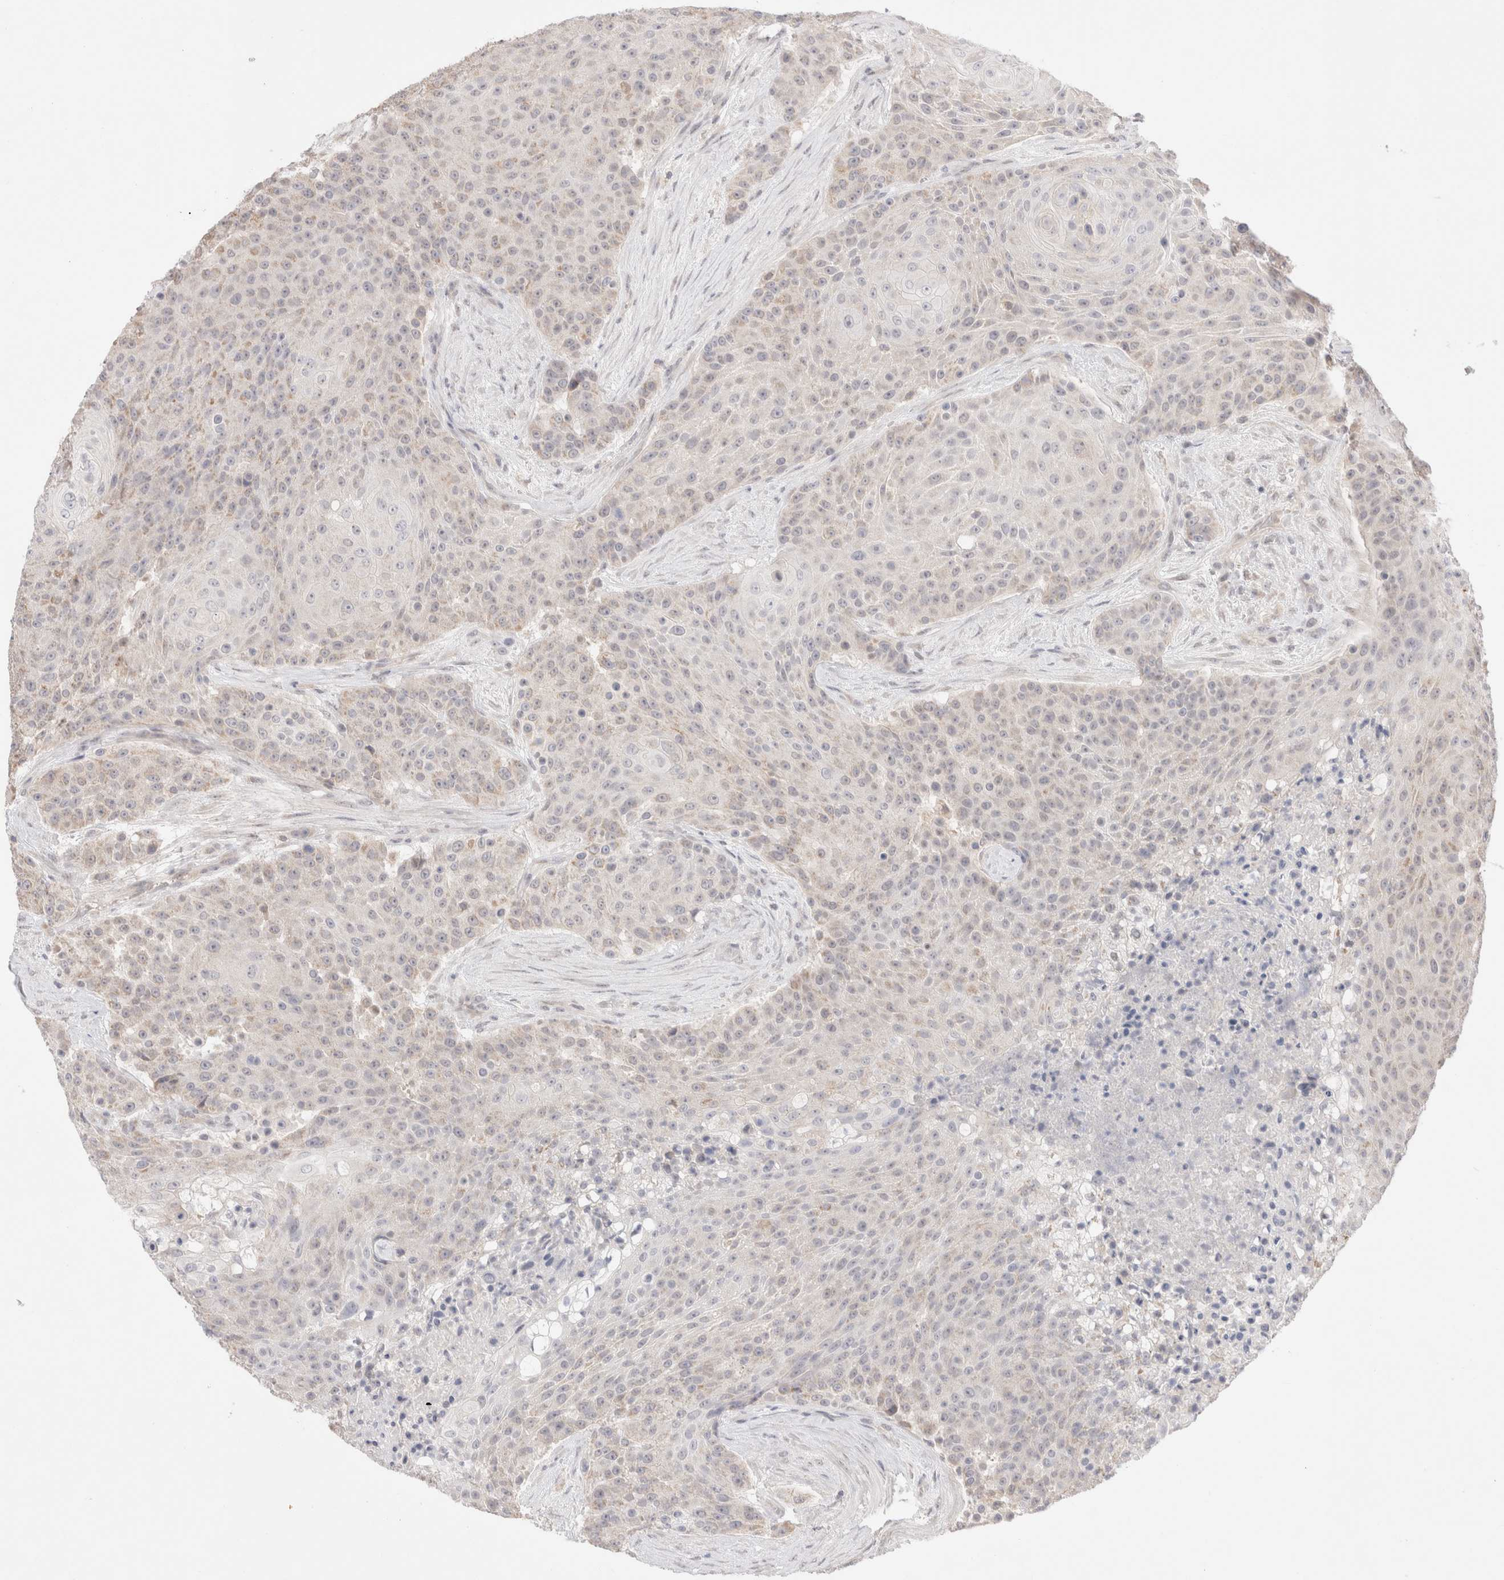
{"staining": {"intensity": "weak", "quantity": "<25%", "location": "cytoplasmic/membranous"}, "tissue": "urothelial cancer", "cell_type": "Tumor cells", "image_type": "cancer", "snomed": [{"axis": "morphology", "description": "Urothelial carcinoma, High grade"}, {"axis": "topography", "description": "Urinary bladder"}], "caption": "The histopathology image reveals no significant positivity in tumor cells of urothelial cancer.", "gene": "SPATA20", "patient": {"sex": "female", "age": 63}}